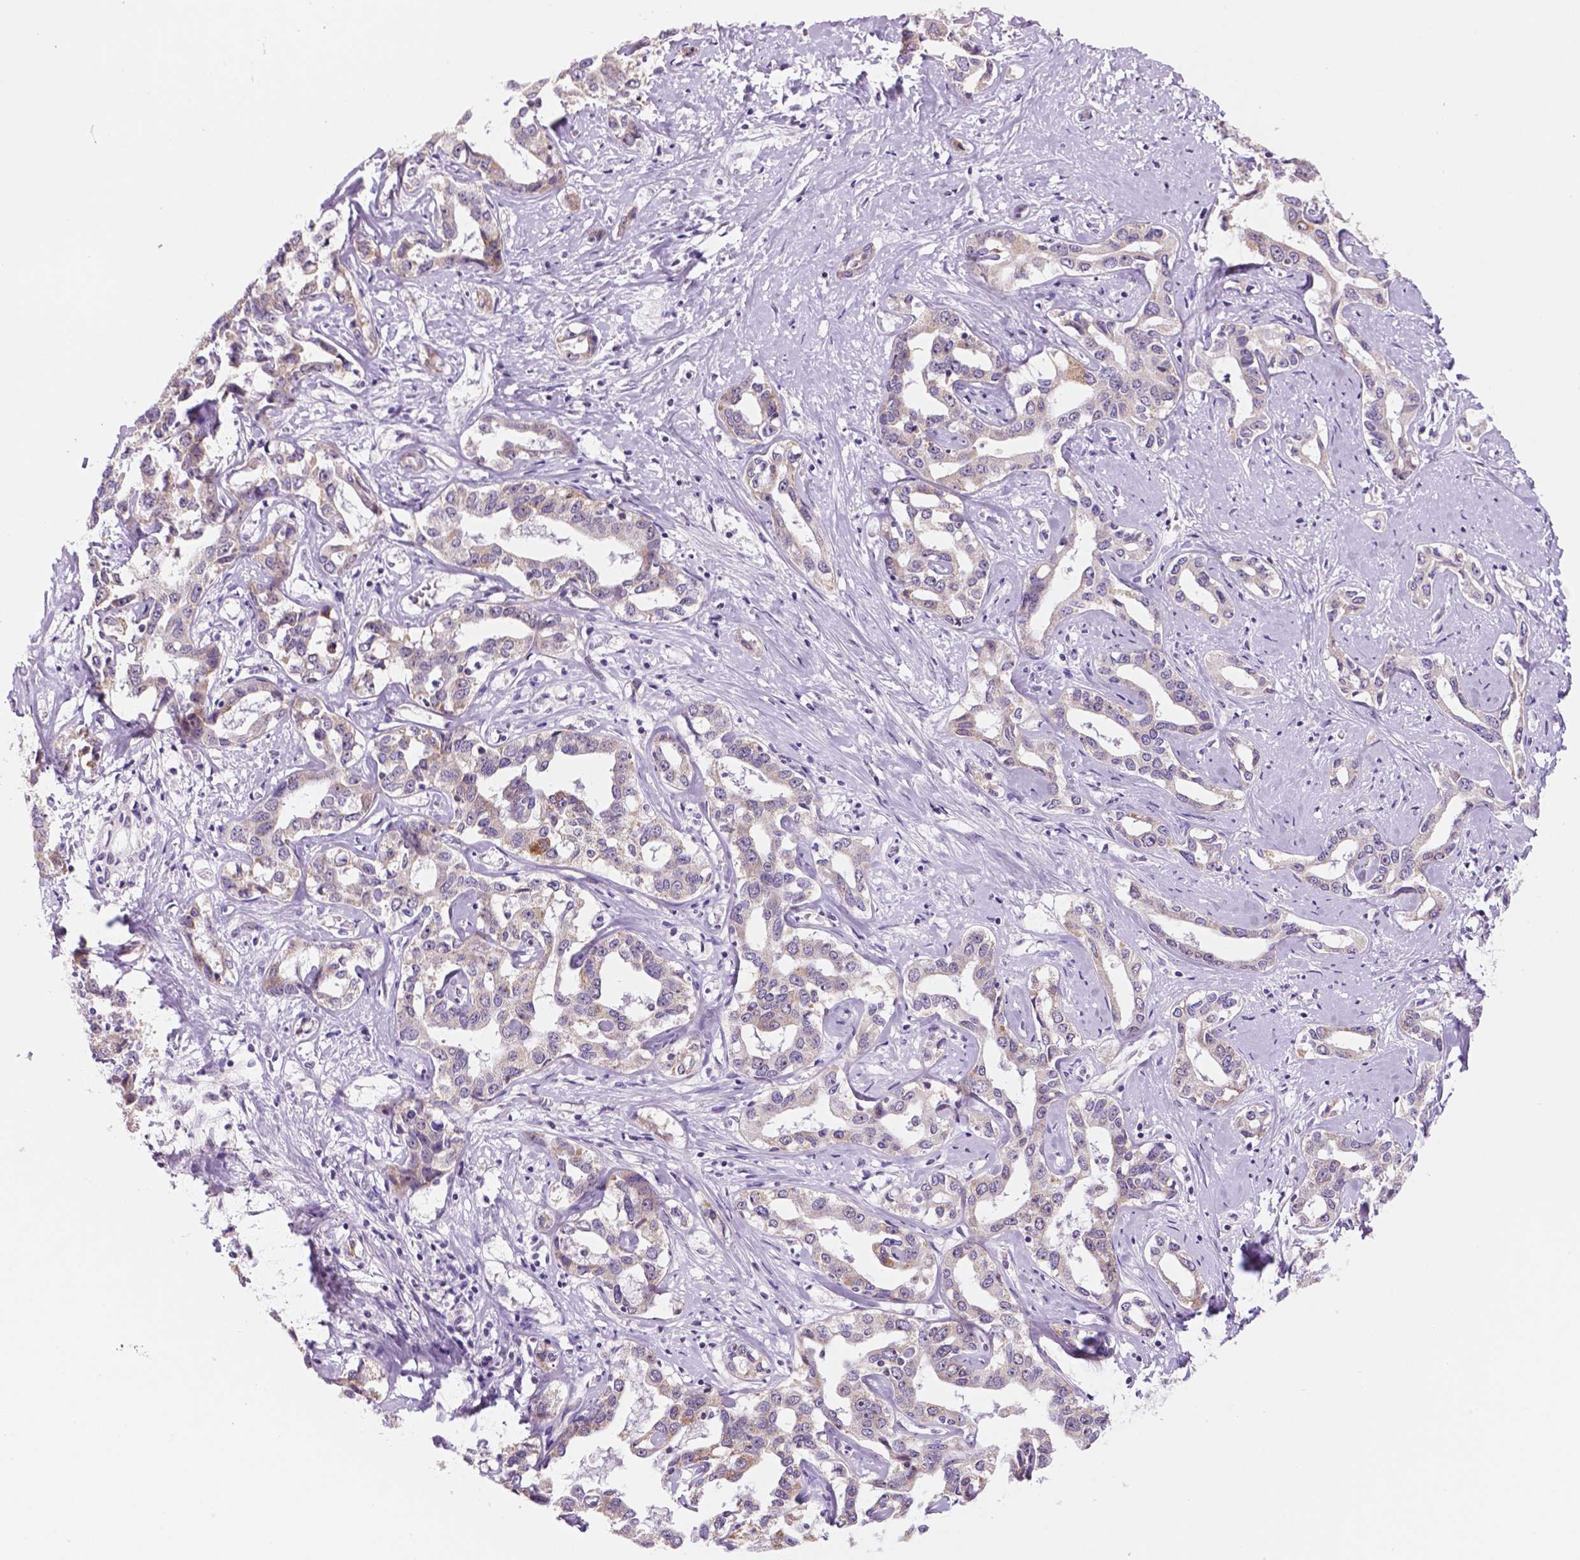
{"staining": {"intensity": "weak", "quantity": "25%-75%", "location": "cytoplasmic/membranous"}, "tissue": "liver cancer", "cell_type": "Tumor cells", "image_type": "cancer", "snomed": [{"axis": "morphology", "description": "Cholangiocarcinoma"}, {"axis": "topography", "description": "Liver"}], "caption": "Brown immunohistochemical staining in liver cancer reveals weak cytoplasmic/membranous expression in approximately 25%-75% of tumor cells. (Stains: DAB in brown, nuclei in blue, Microscopy: brightfield microscopy at high magnification).", "gene": "C18orf21", "patient": {"sex": "male", "age": 59}}